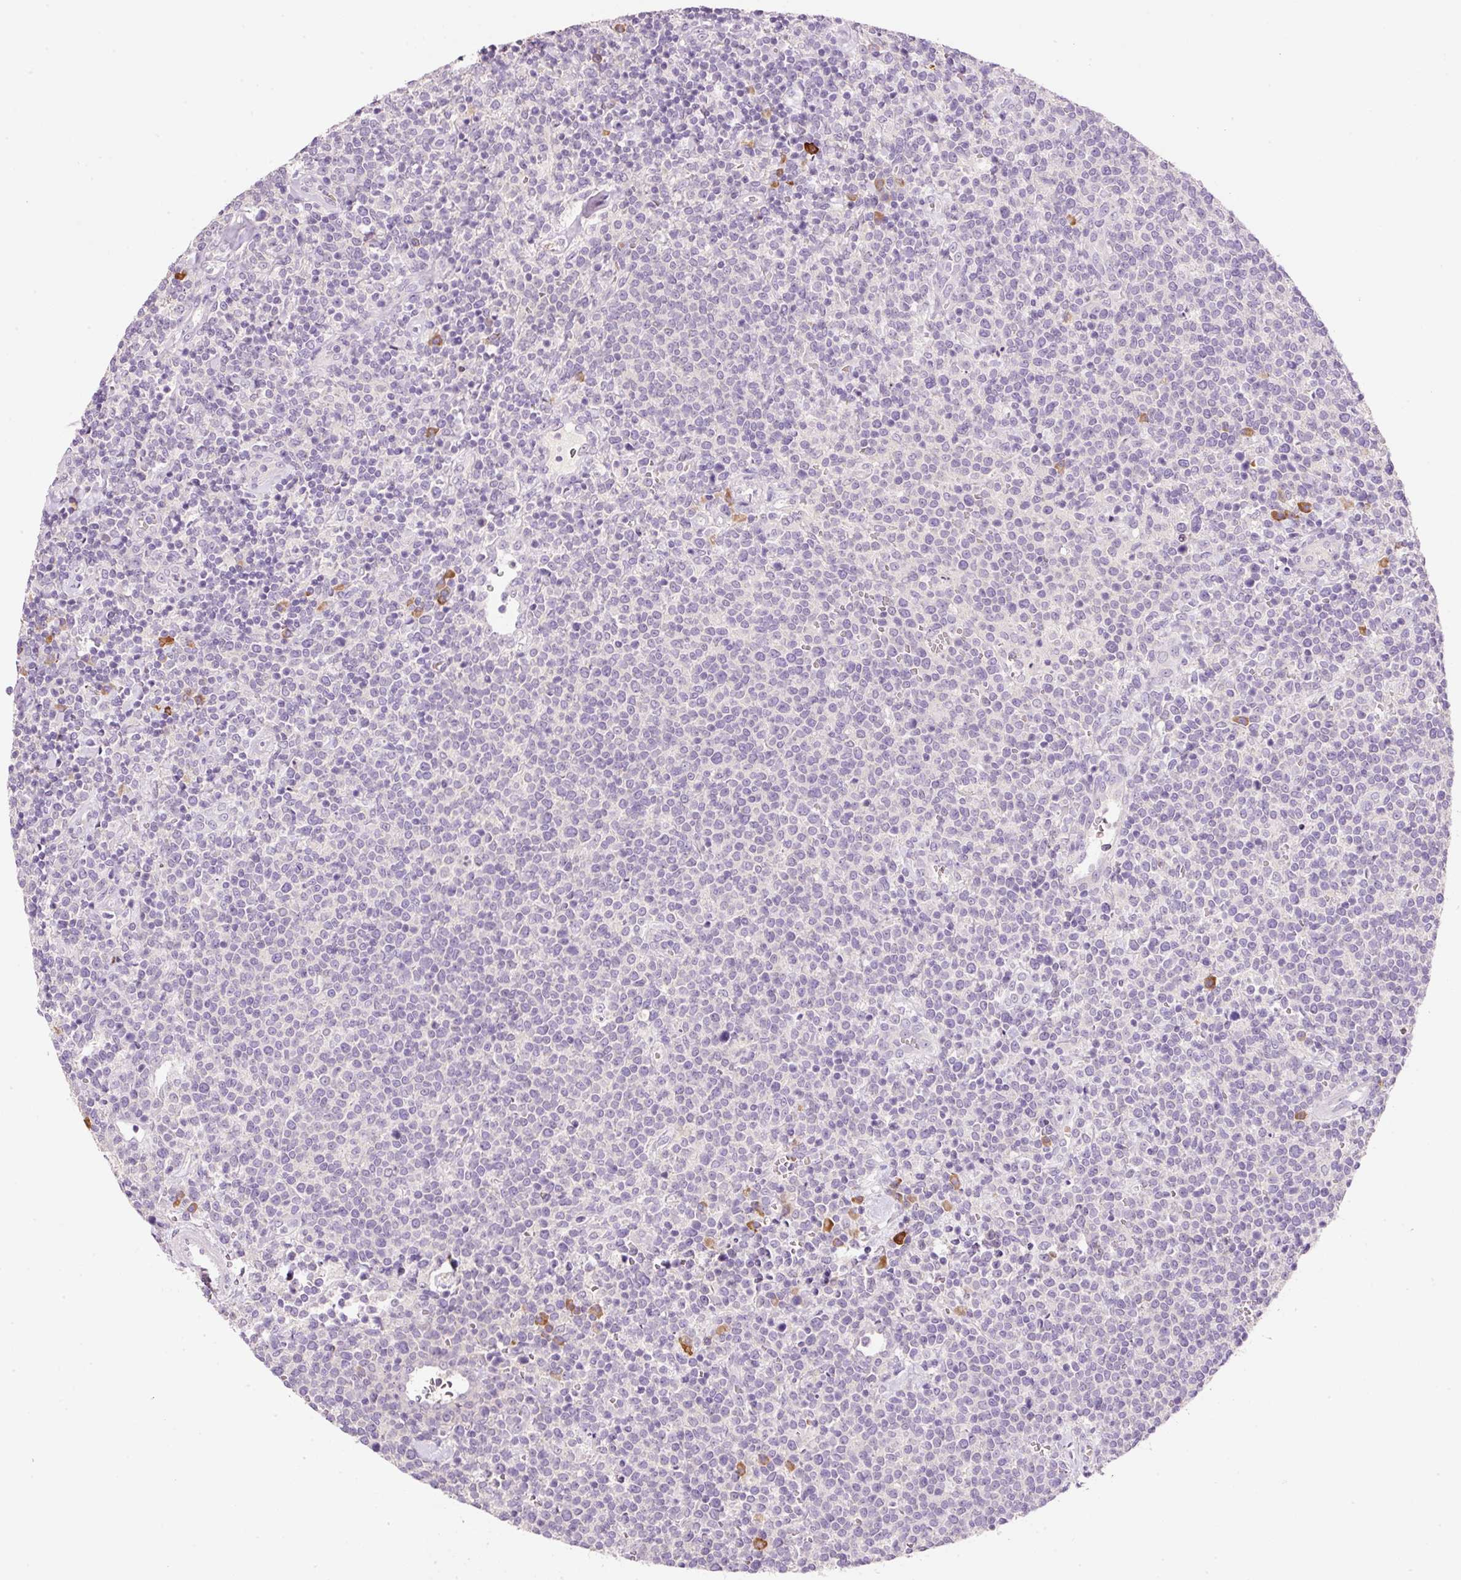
{"staining": {"intensity": "negative", "quantity": "none", "location": "none"}, "tissue": "lymphoma", "cell_type": "Tumor cells", "image_type": "cancer", "snomed": [{"axis": "morphology", "description": "Malignant lymphoma, non-Hodgkin's type, High grade"}, {"axis": "topography", "description": "Lymph node"}], "caption": "Tumor cells are negative for brown protein staining in lymphoma.", "gene": "TENT5C", "patient": {"sex": "male", "age": 61}}